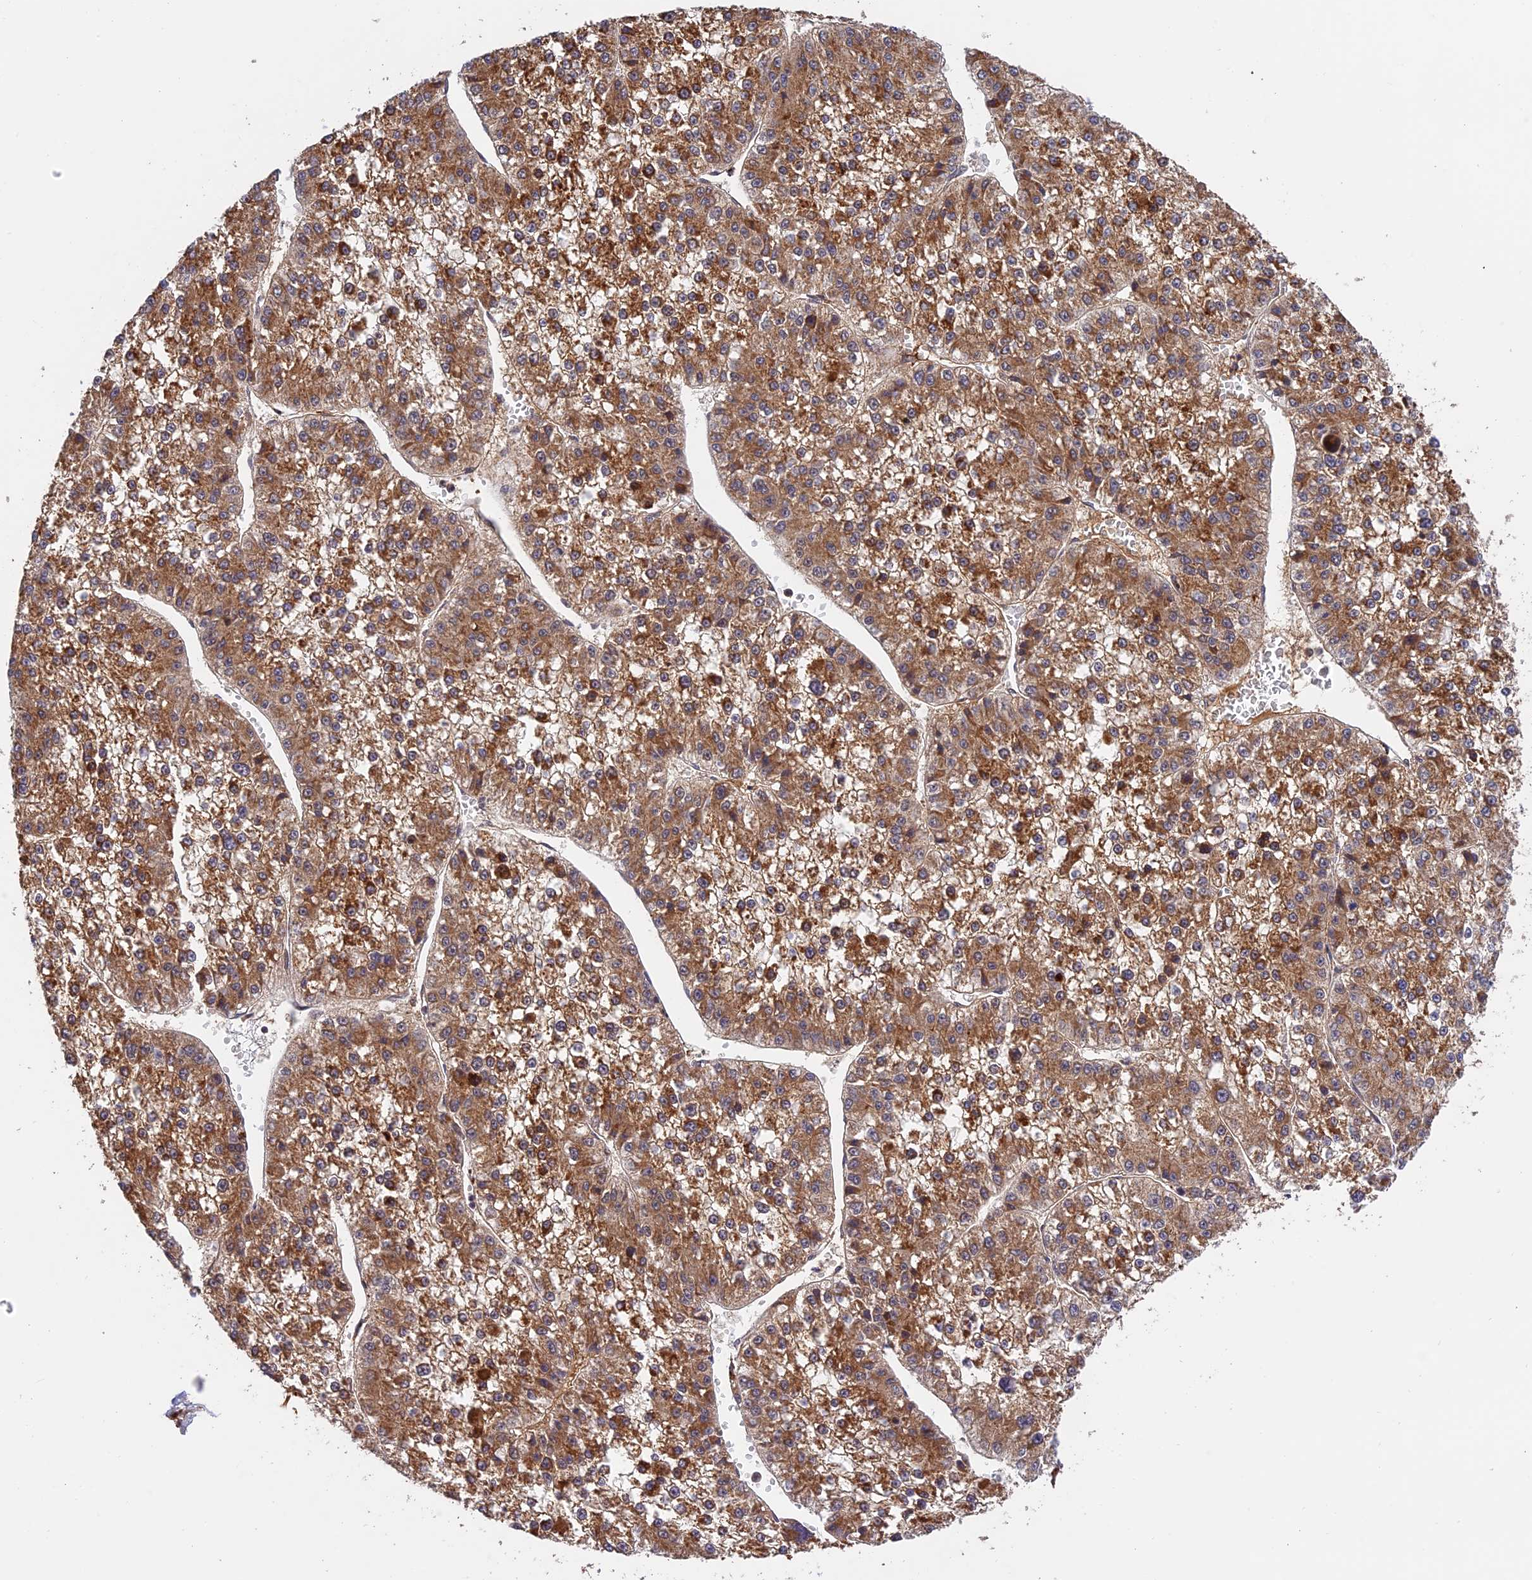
{"staining": {"intensity": "moderate", "quantity": ">75%", "location": "cytoplasmic/membranous"}, "tissue": "liver cancer", "cell_type": "Tumor cells", "image_type": "cancer", "snomed": [{"axis": "morphology", "description": "Carcinoma, Hepatocellular, NOS"}, {"axis": "topography", "description": "Liver"}], "caption": "Hepatocellular carcinoma (liver) was stained to show a protein in brown. There is medium levels of moderate cytoplasmic/membranous positivity in approximately >75% of tumor cells.", "gene": "MNS1", "patient": {"sex": "female", "age": 73}}